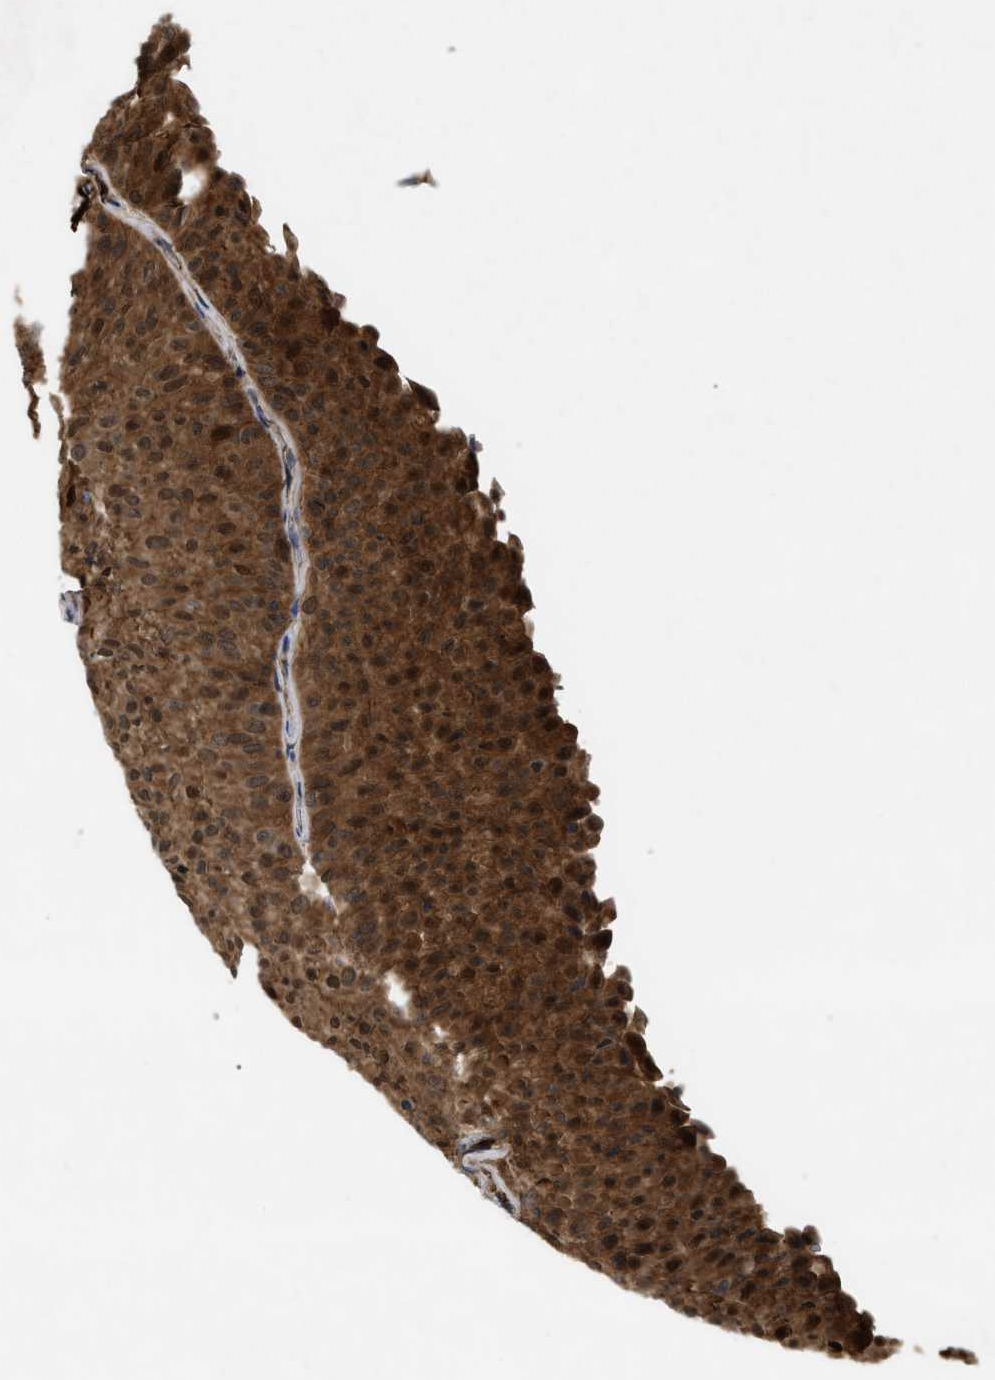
{"staining": {"intensity": "strong", "quantity": ">75%", "location": "cytoplasmic/membranous"}, "tissue": "urothelial cancer", "cell_type": "Tumor cells", "image_type": "cancer", "snomed": [{"axis": "morphology", "description": "Urothelial carcinoma, Low grade"}, {"axis": "topography", "description": "Urinary bladder"}], "caption": "Immunohistochemical staining of urothelial cancer reveals high levels of strong cytoplasmic/membranous positivity in about >75% of tumor cells.", "gene": "RAB2A", "patient": {"sex": "male", "age": 78}}